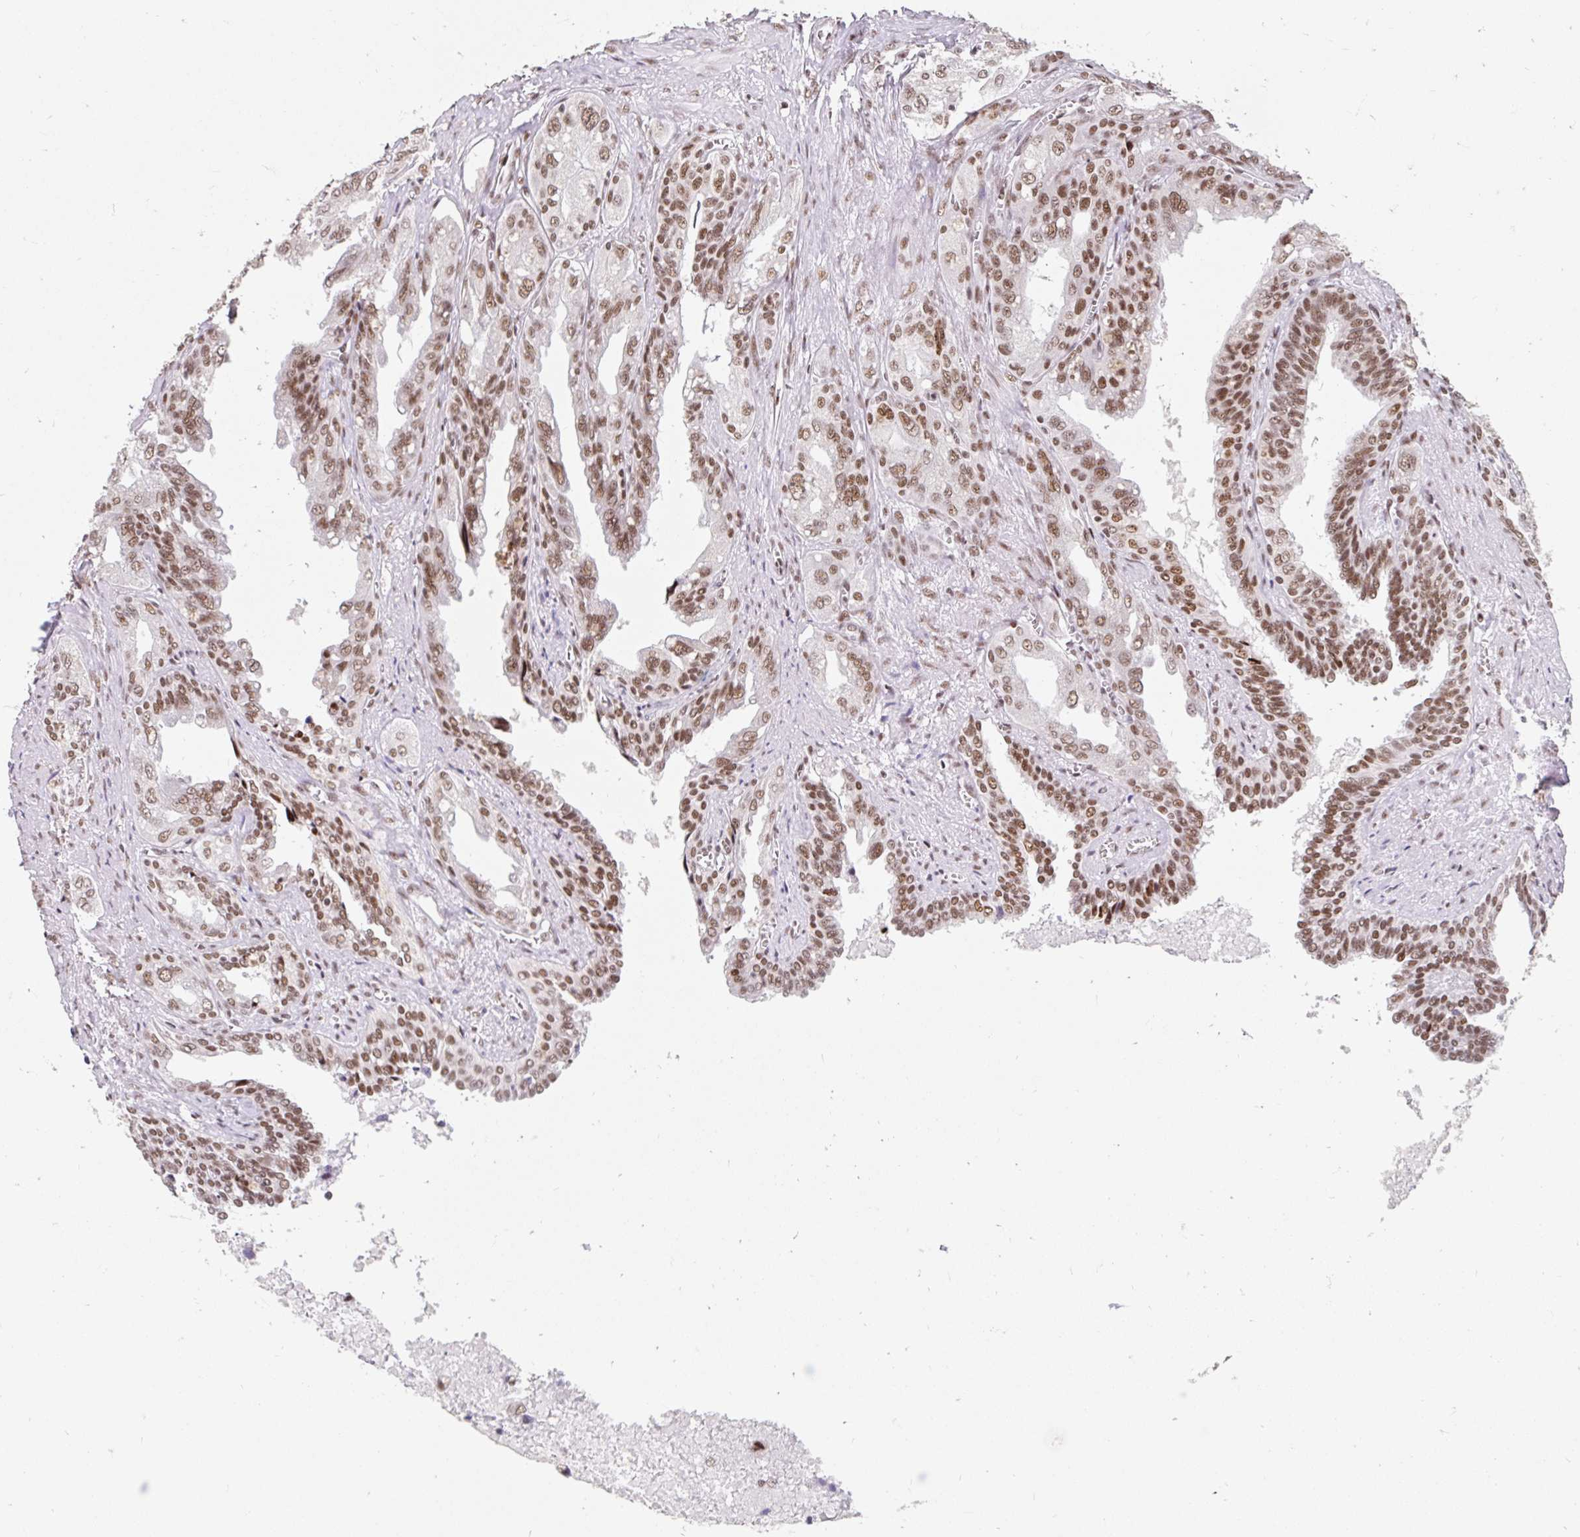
{"staining": {"intensity": "moderate", "quantity": ">75%", "location": "nuclear"}, "tissue": "seminal vesicle", "cell_type": "Glandular cells", "image_type": "normal", "snomed": [{"axis": "morphology", "description": "Normal tissue, NOS"}, {"axis": "topography", "description": "Seminal veicle"}], "caption": "A brown stain highlights moderate nuclear positivity of a protein in glandular cells of unremarkable seminal vesicle.", "gene": "SRSF10", "patient": {"sex": "male", "age": 67}}